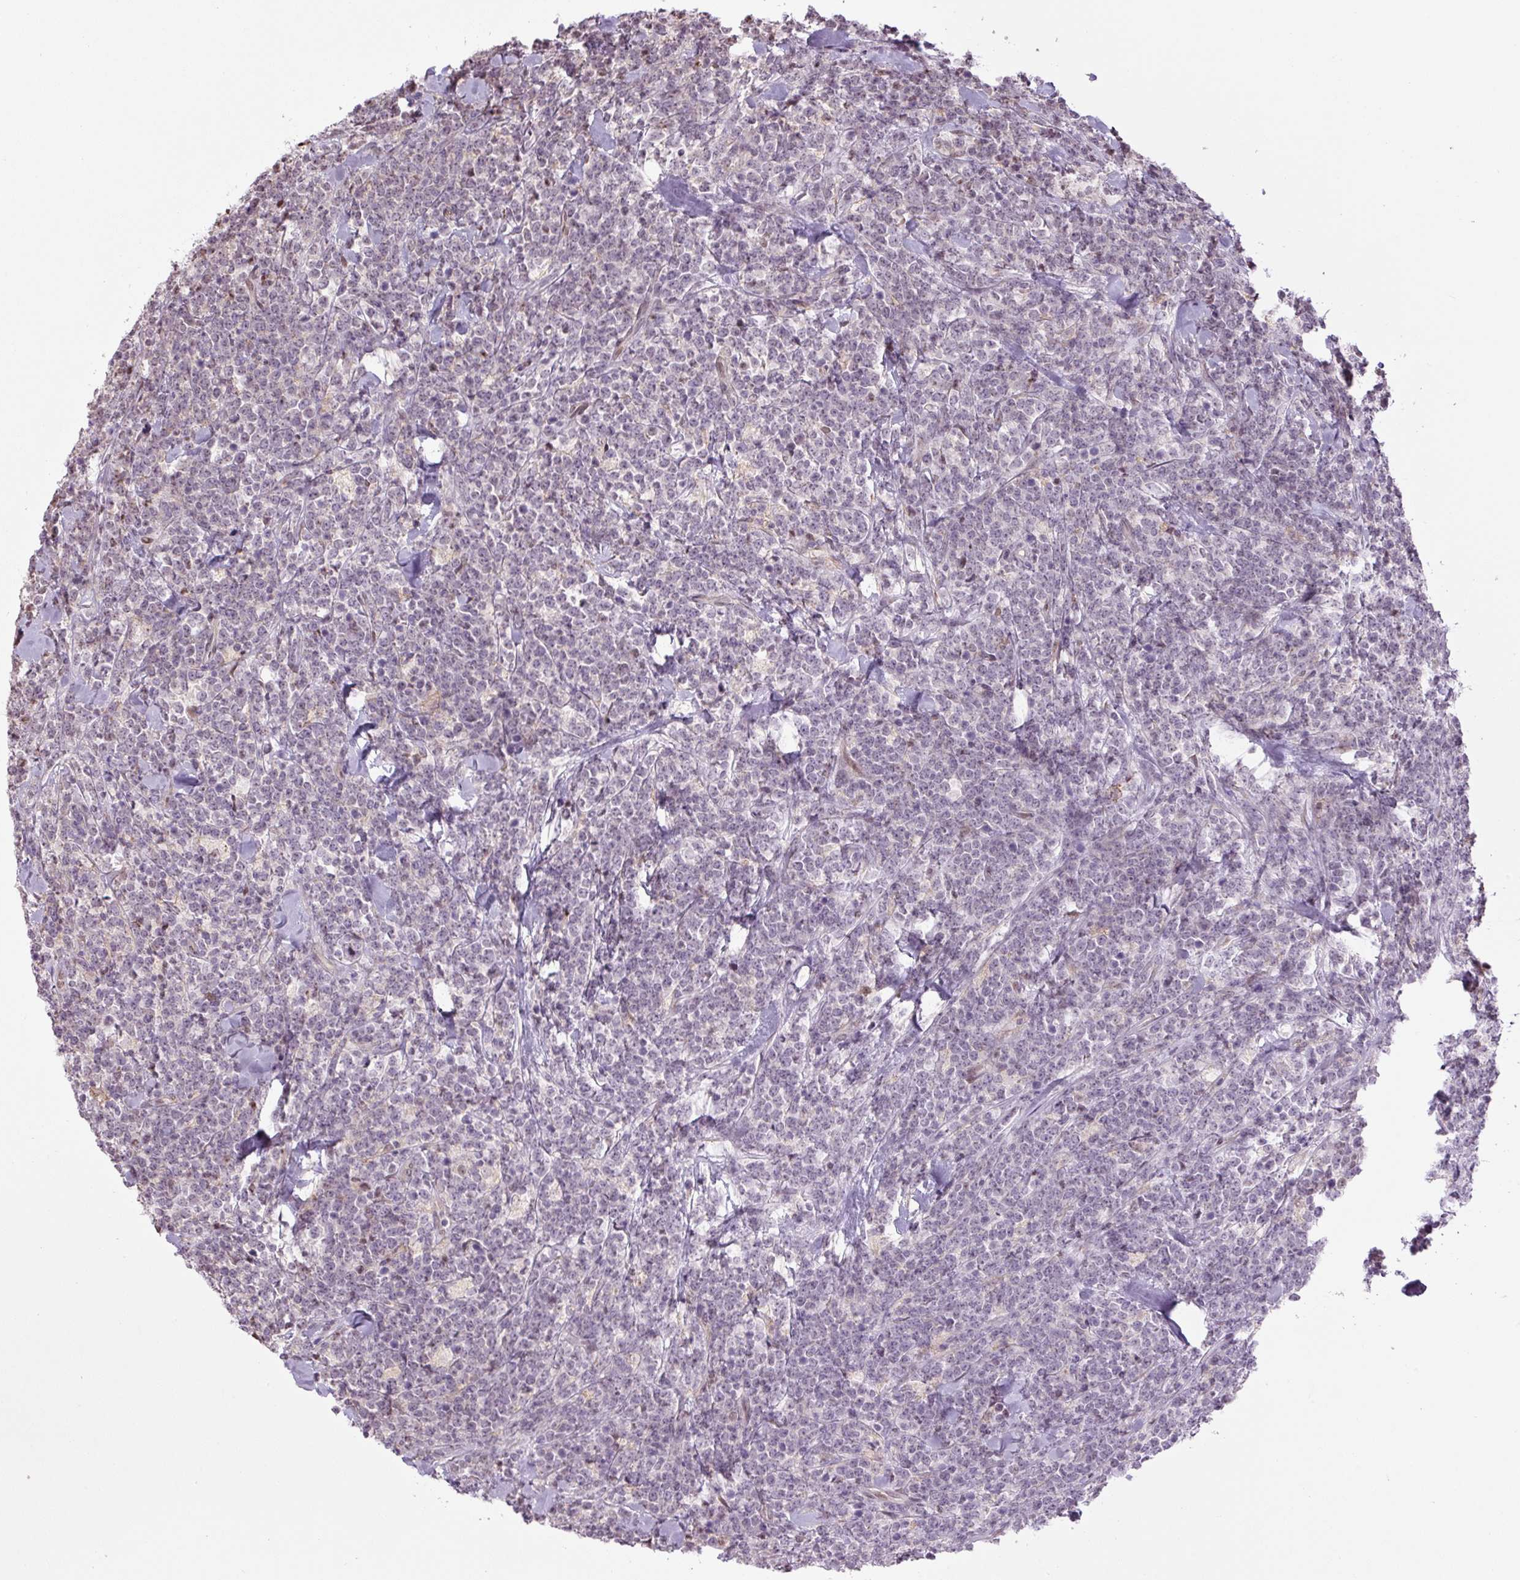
{"staining": {"intensity": "negative", "quantity": "none", "location": "none"}, "tissue": "lymphoma", "cell_type": "Tumor cells", "image_type": "cancer", "snomed": [{"axis": "morphology", "description": "Malignant lymphoma, non-Hodgkin's type, High grade"}, {"axis": "topography", "description": "Small intestine"}, {"axis": "topography", "description": "Colon"}], "caption": "High magnification brightfield microscopy of lymphoma stained with DAB (brown) and counterstained with hematoxylin (blue): tumor cells show no significant positivity.", "gene": "TCFL5", "patient": {"sex": "male", "age": 8}}